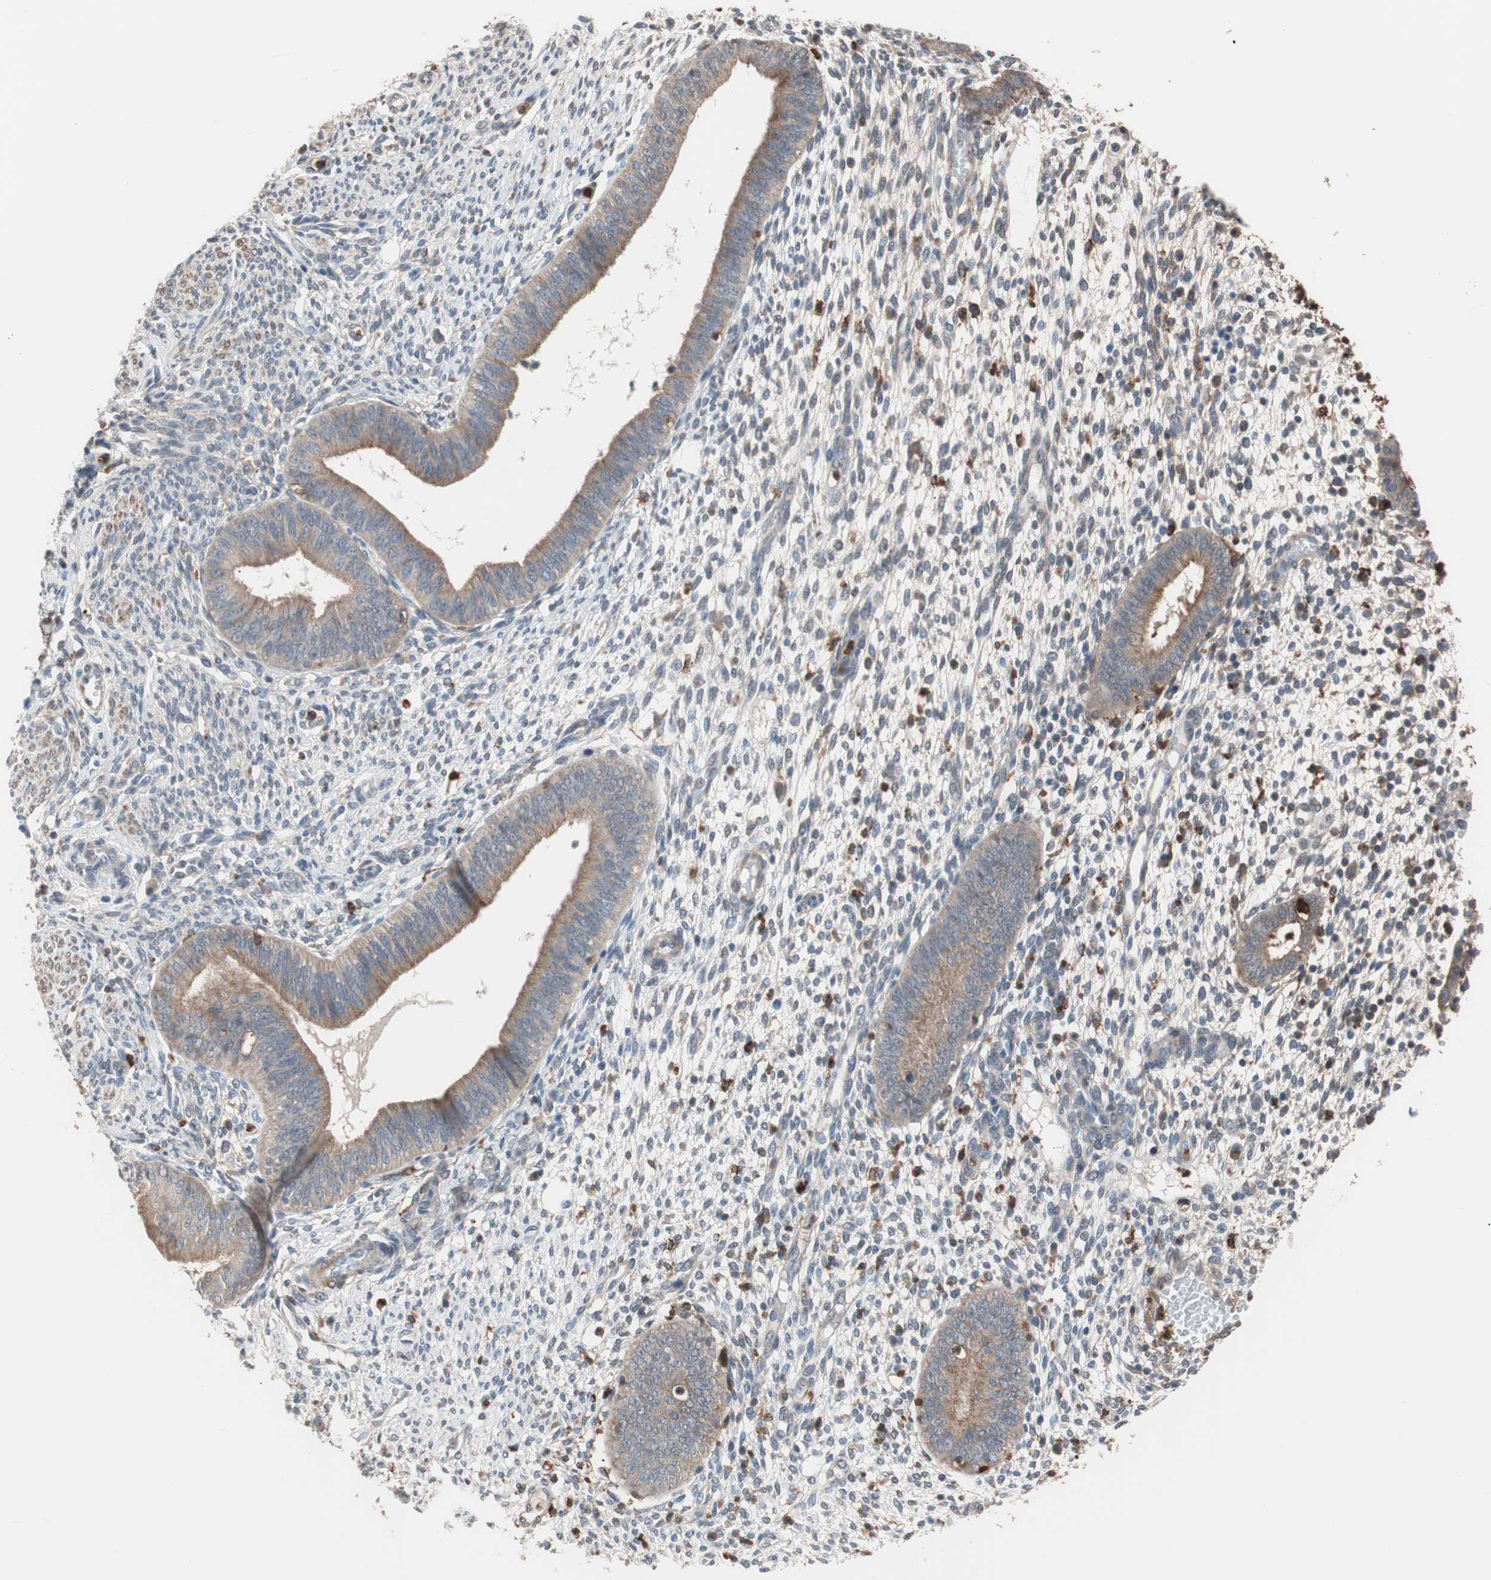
{"staining": {"intensity": "moderate", "quantity": "<25%", "location": "cytoplasmic/membranous"}, "tissue": "endometrium", "cell_type": "Cells in endometrial stroma", "image_type": "normal", "snomed": [{"axis": "morphology", "description": "Normal tissue, NOS"}, {"axis": "topography", "description": "Endometrium"}], "caption": "Immunohistochemical staining of benign endometrium exhibits <25% levels of moderate cytoplasmic/membranous protein staining in approximately <25% of cells in endometrial stroma.", "gene": "LITAF", "patient": {"sex": "female", "age": 35}}